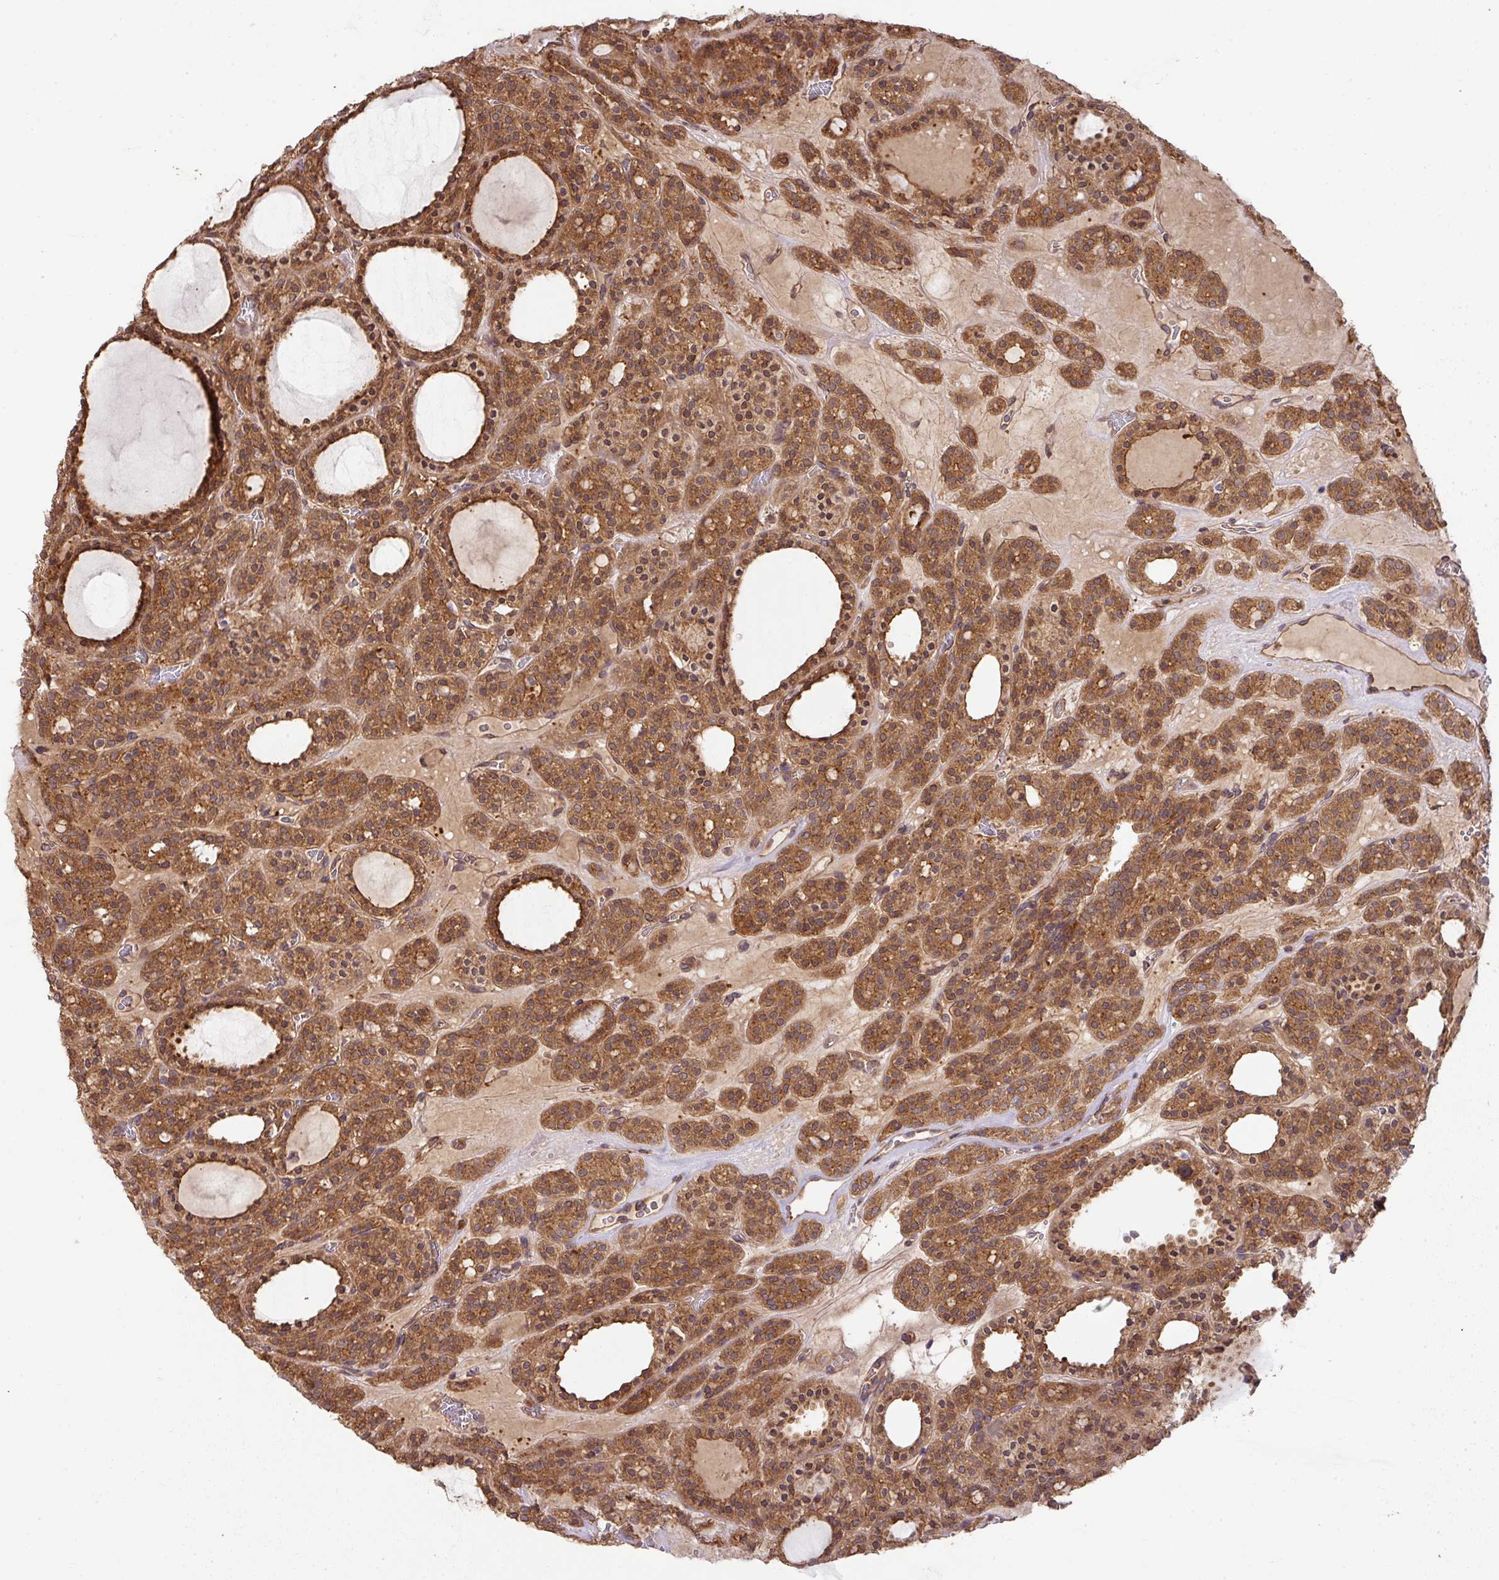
{"staining": {"intensity": "moderate", "quantity": ">75%", "location": "cytoplasmic/membranous"}, "tissue": "thyroid cancer", "cell_type": "Tumor cells", "image_type": "cancer", "snomed": [{"axis": "morphology", "description": "Follicular adenoma carcinoma, NOS"}, {"axis": "topography", "description": "Thyroid gland"}], "caption": "Brown immunohistochemical staining in human thyroid follicular adenoma carcinoma demonstrates moderate cytoplasmic/membranous expression in about >75% of tumor cells.", "gene": "GSPT1", "patient": {"sex": "female", "age": 63}}